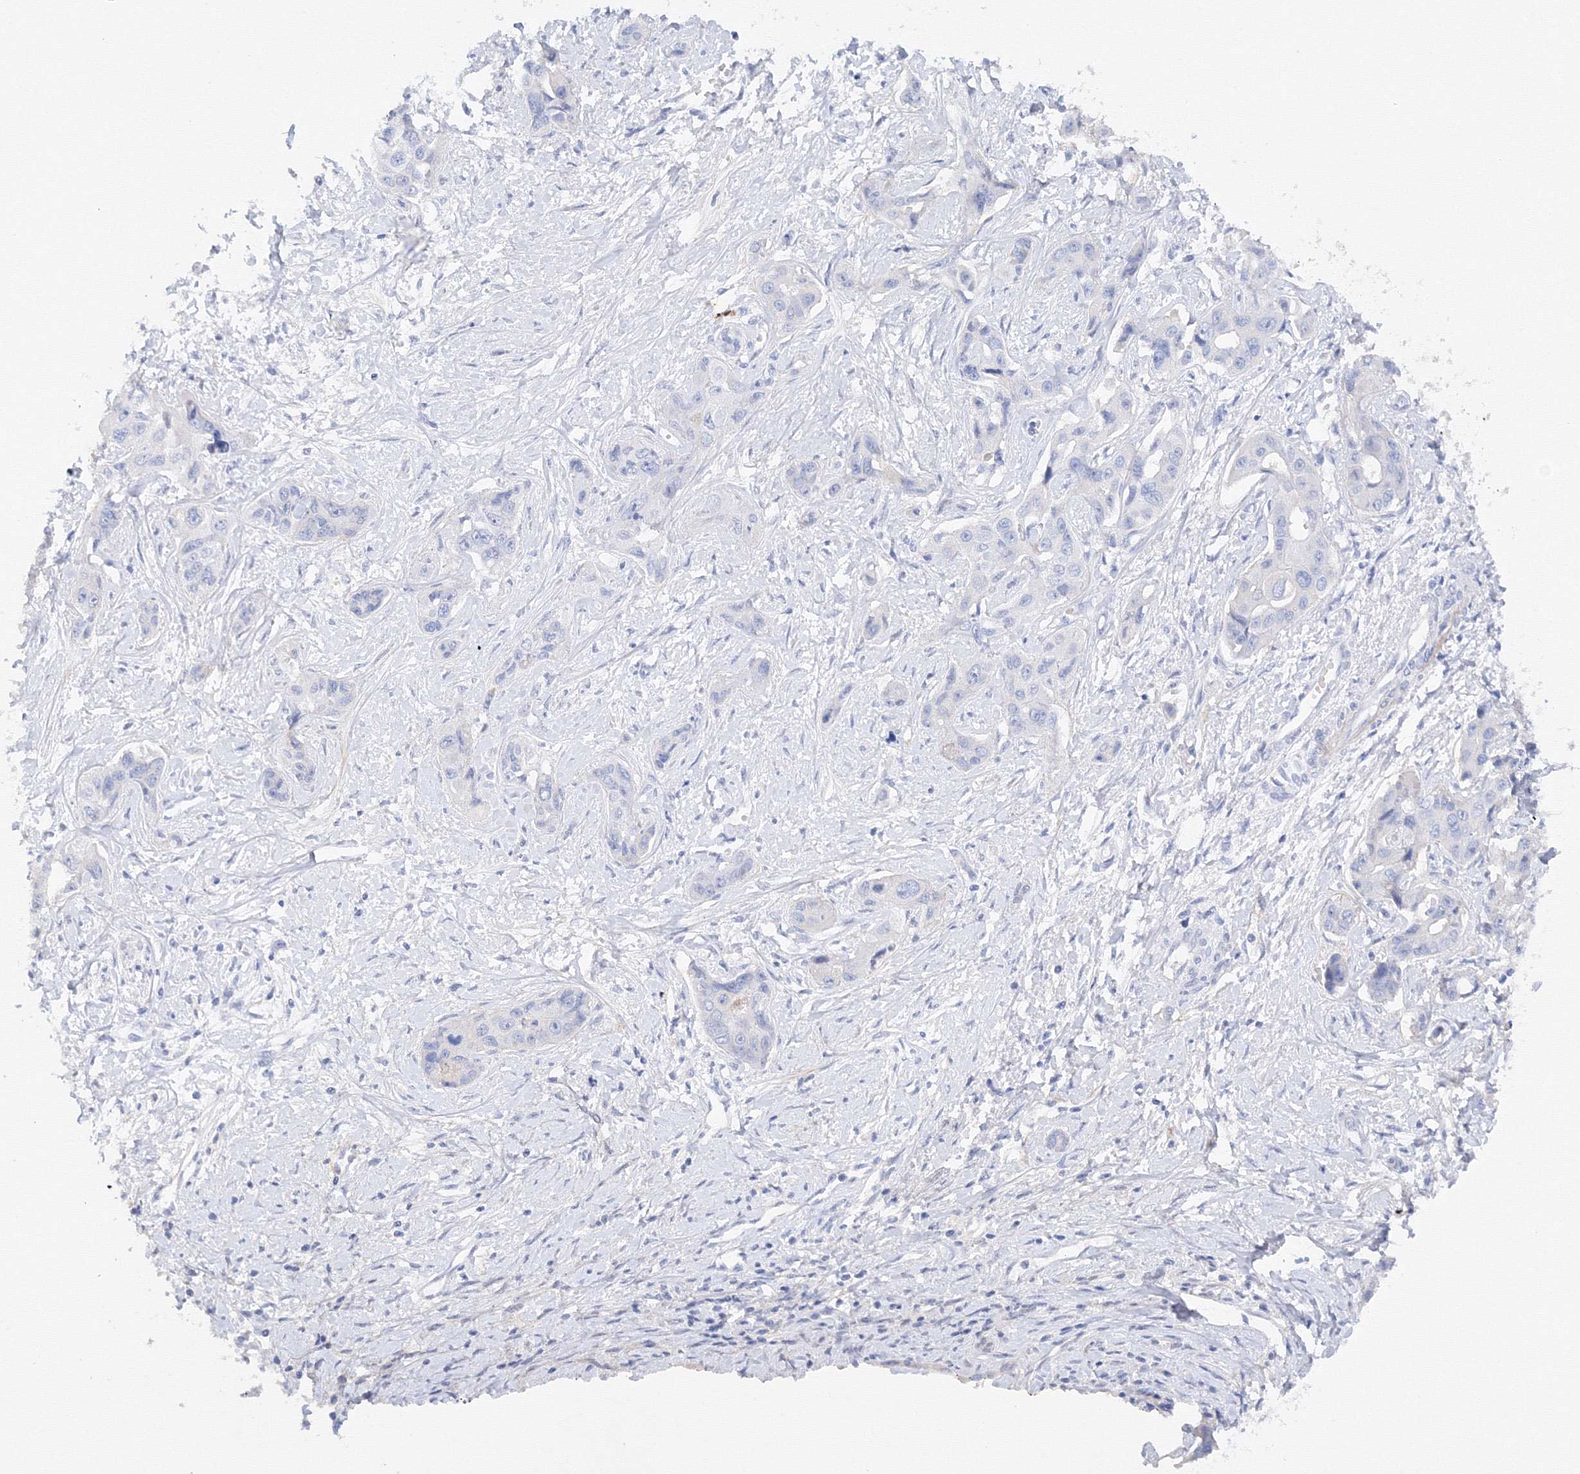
{"staining": {"intensity": "negative", "quantity": "none", "location": "none"}, "tissue": "liver cancer", "cell_type": "Tumor cells", "image_type": "cancer", "snomed": [{"axis": "morphology", "description": "Cholangiocarcinoma"}, {"axis": "topography", "description": "Liver"}], "caption": "Liver cholangiocarcinoma was stained to show a protein in brown. There is no significant expression in tumor cells.", "gene": "TAMM41", "patient": {"sex": "male", "age": 59}}